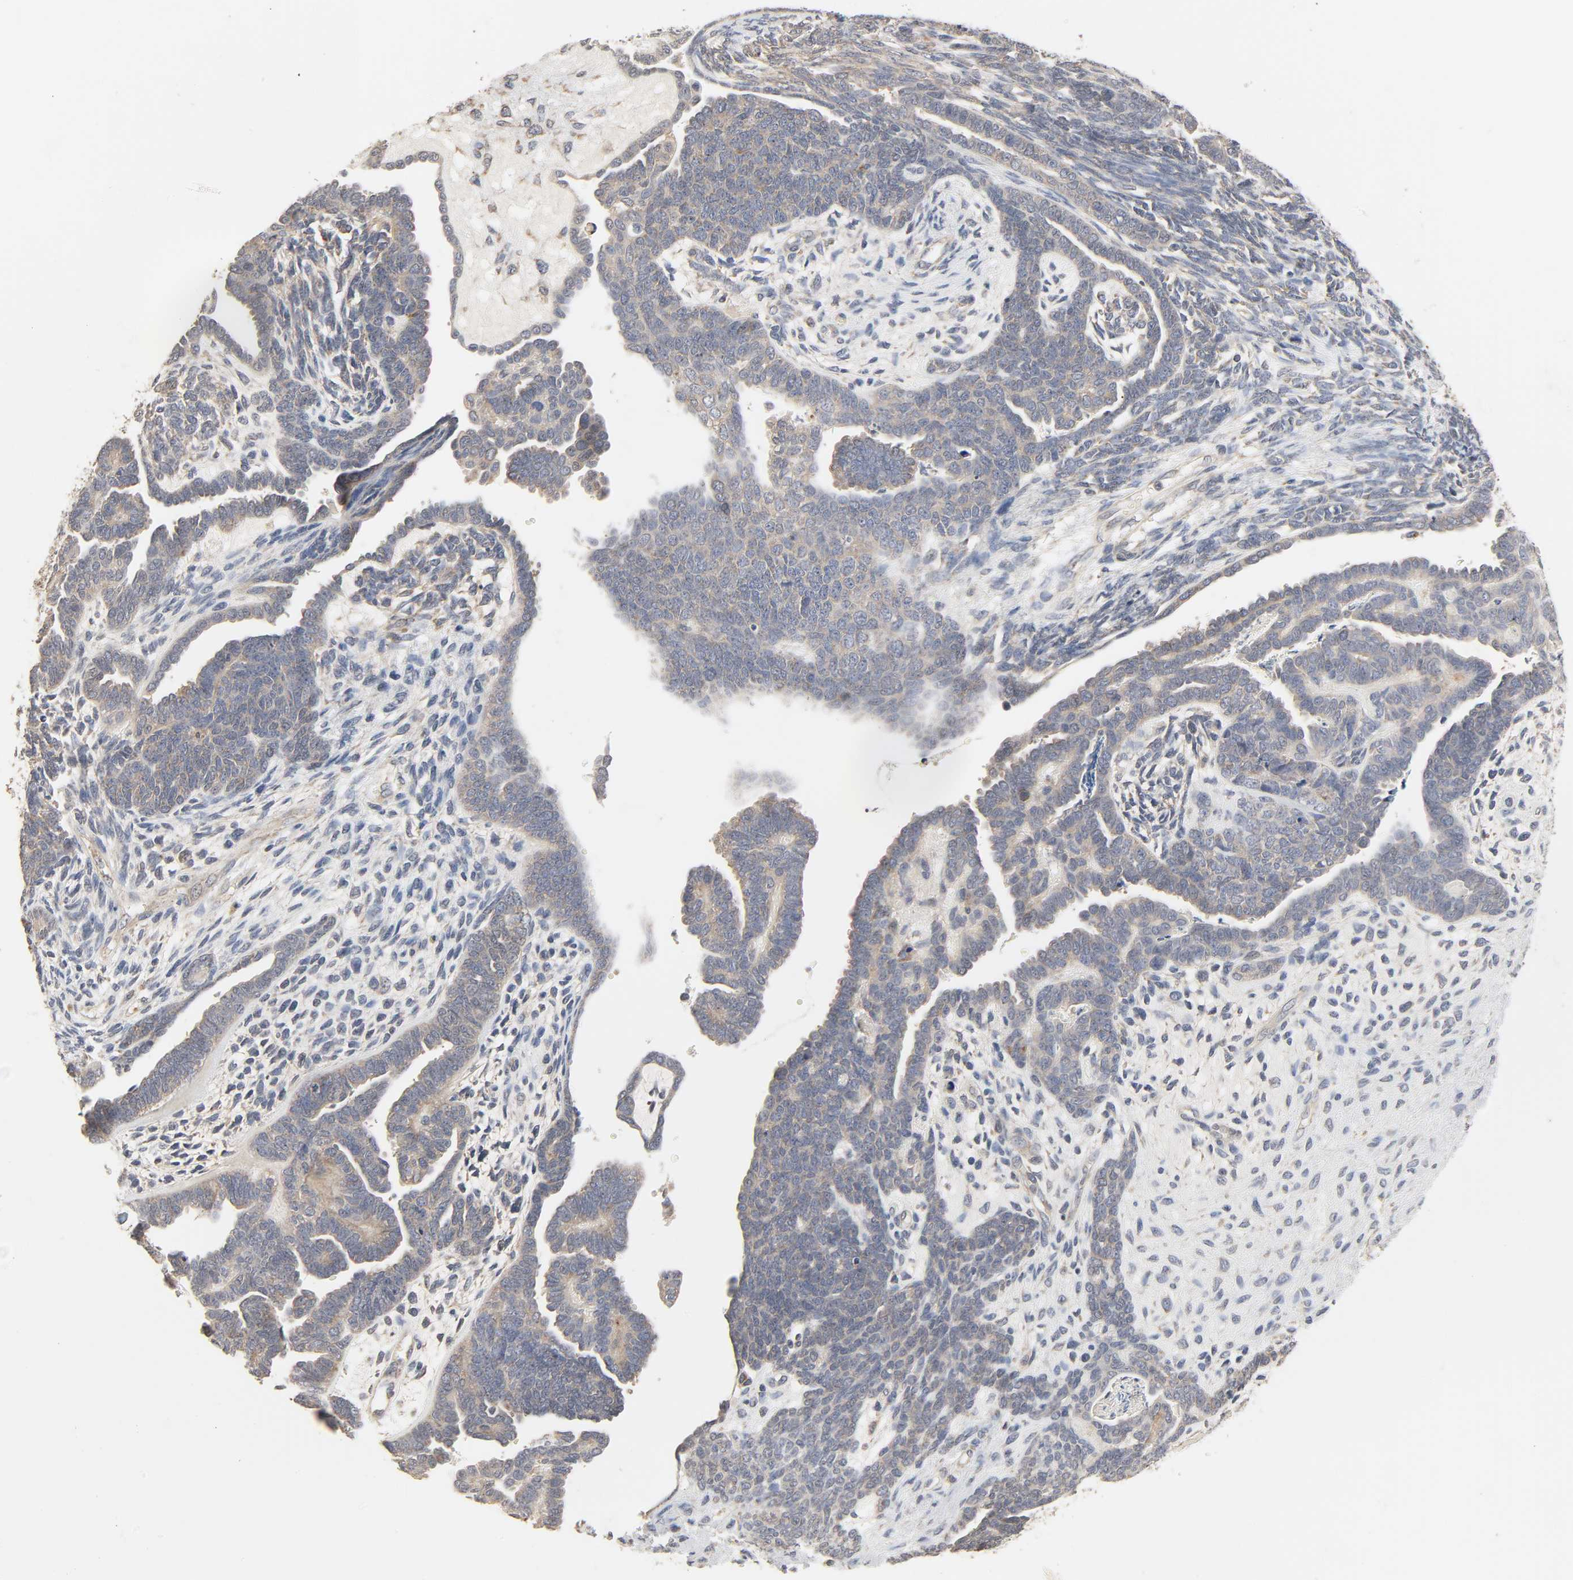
{"staining": {"intensity": "weak", "quantity": ">75%", "location": "cytoplasmic/membranous"}, "tissue": "endometrial cancer", "cell_type": "Tumor cells", "image_type": "cancer", "snomed": [{"axis": "morphology", "description": "Neoplasm, malignant, NOS"}, {"axis": "topography", "description": "Endometrium"}], "caption": "This is a photomicrograph of immunohistochemistry staining of endometrial cancer (neoplasm (malignant)), which shows weak expression in the cytoplasmic/membranous of tumor cells.", "gene": "CLEC4E", "patient": {"sex": "female", "age": 74}}